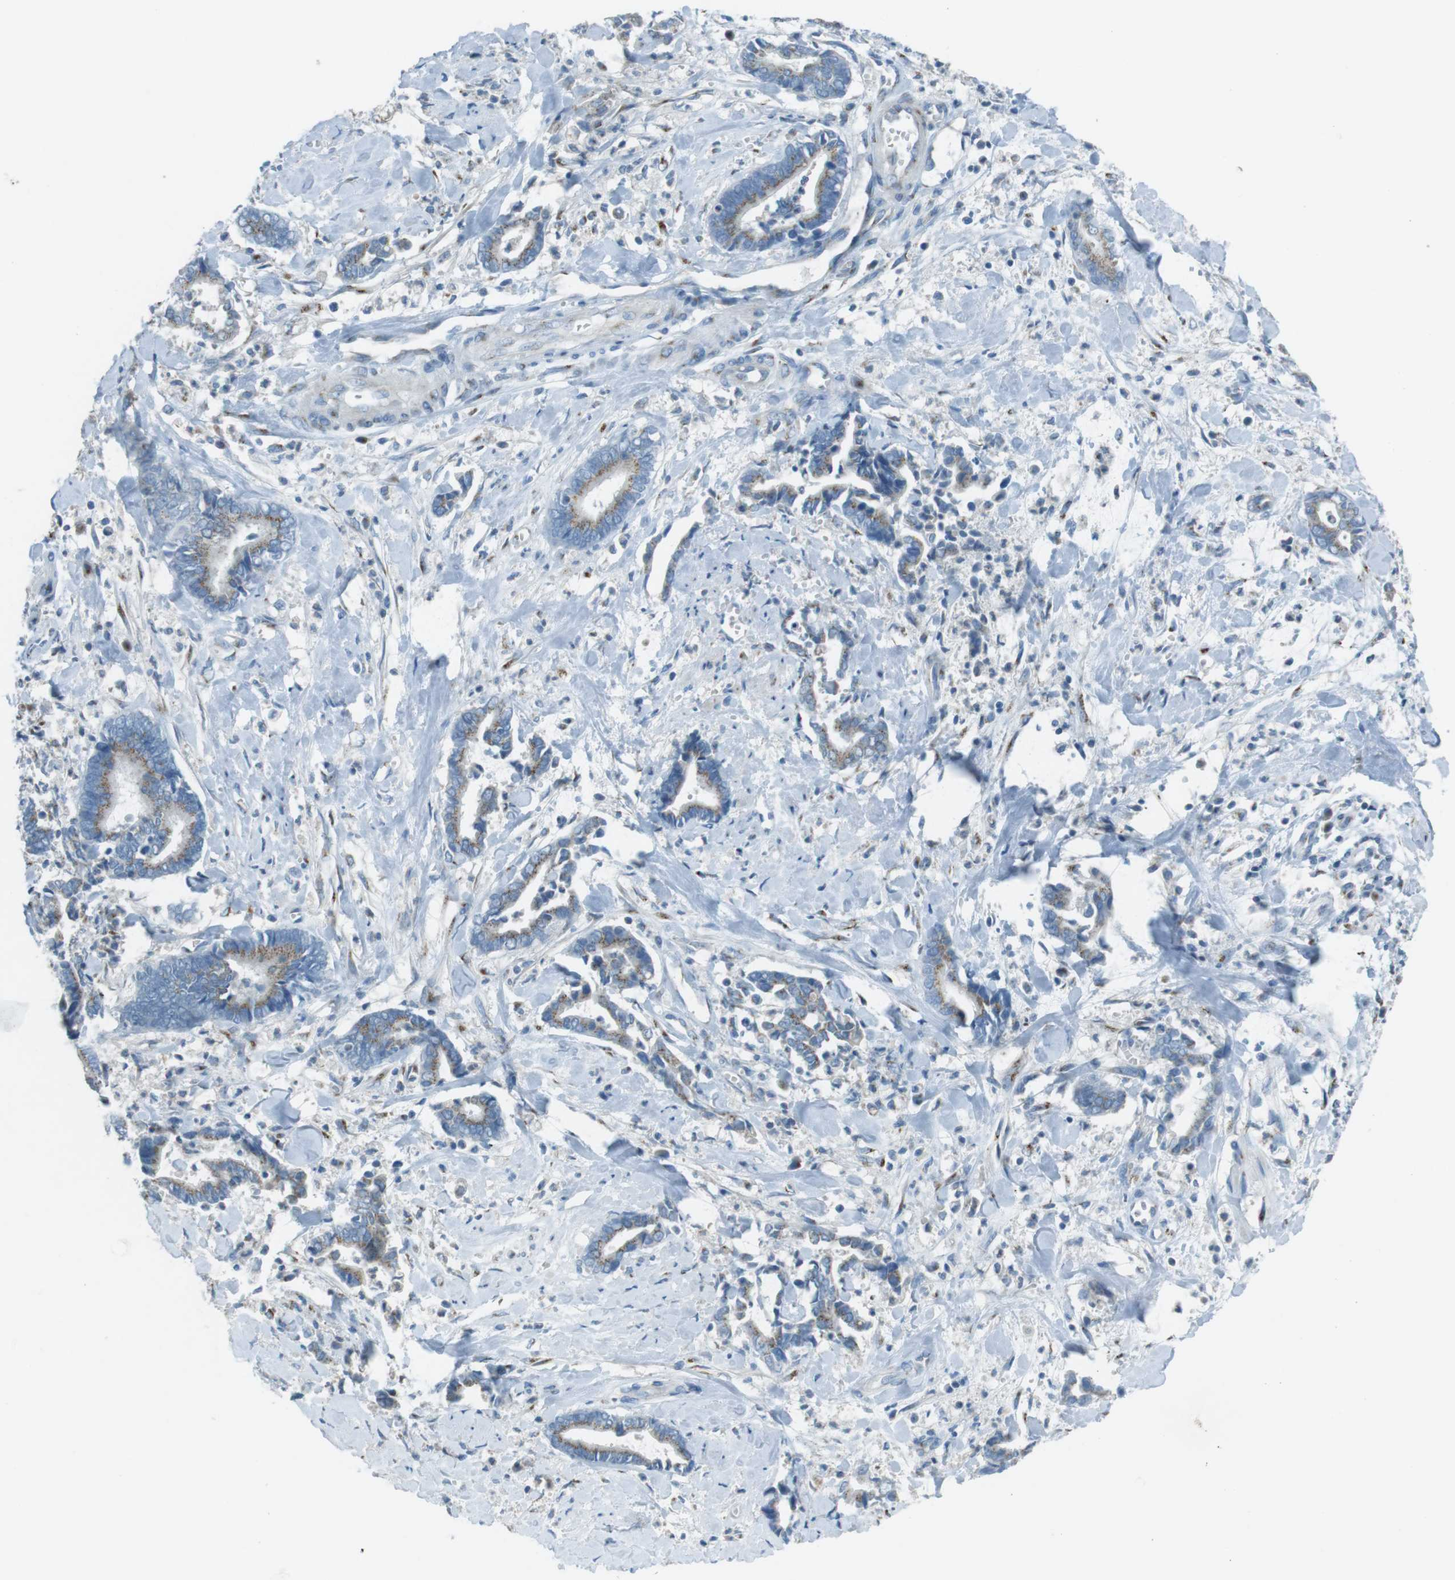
{"staining": {"intensity": "weak", "quantity": "25%-75%", "location": "cytoplasmic/membranous"}, "tissue": "cervical cancer", "cell_type": "Tumor cells", "image_type": "cancer", "snomed": [{"axis": "morphology", "description": "Adenocarcinoma, NOS"}, {"axis": "topography", "description": "Cervix"}], "caption": "Cervical cancer tissue demonstrates weak cytoplasmic/membranous expression in approximately 25%-75% of tumor cells, visualized by immunohistochemistry.", "gene": "TXNDC15", "patient": {"sex": "female", "age": 44}}